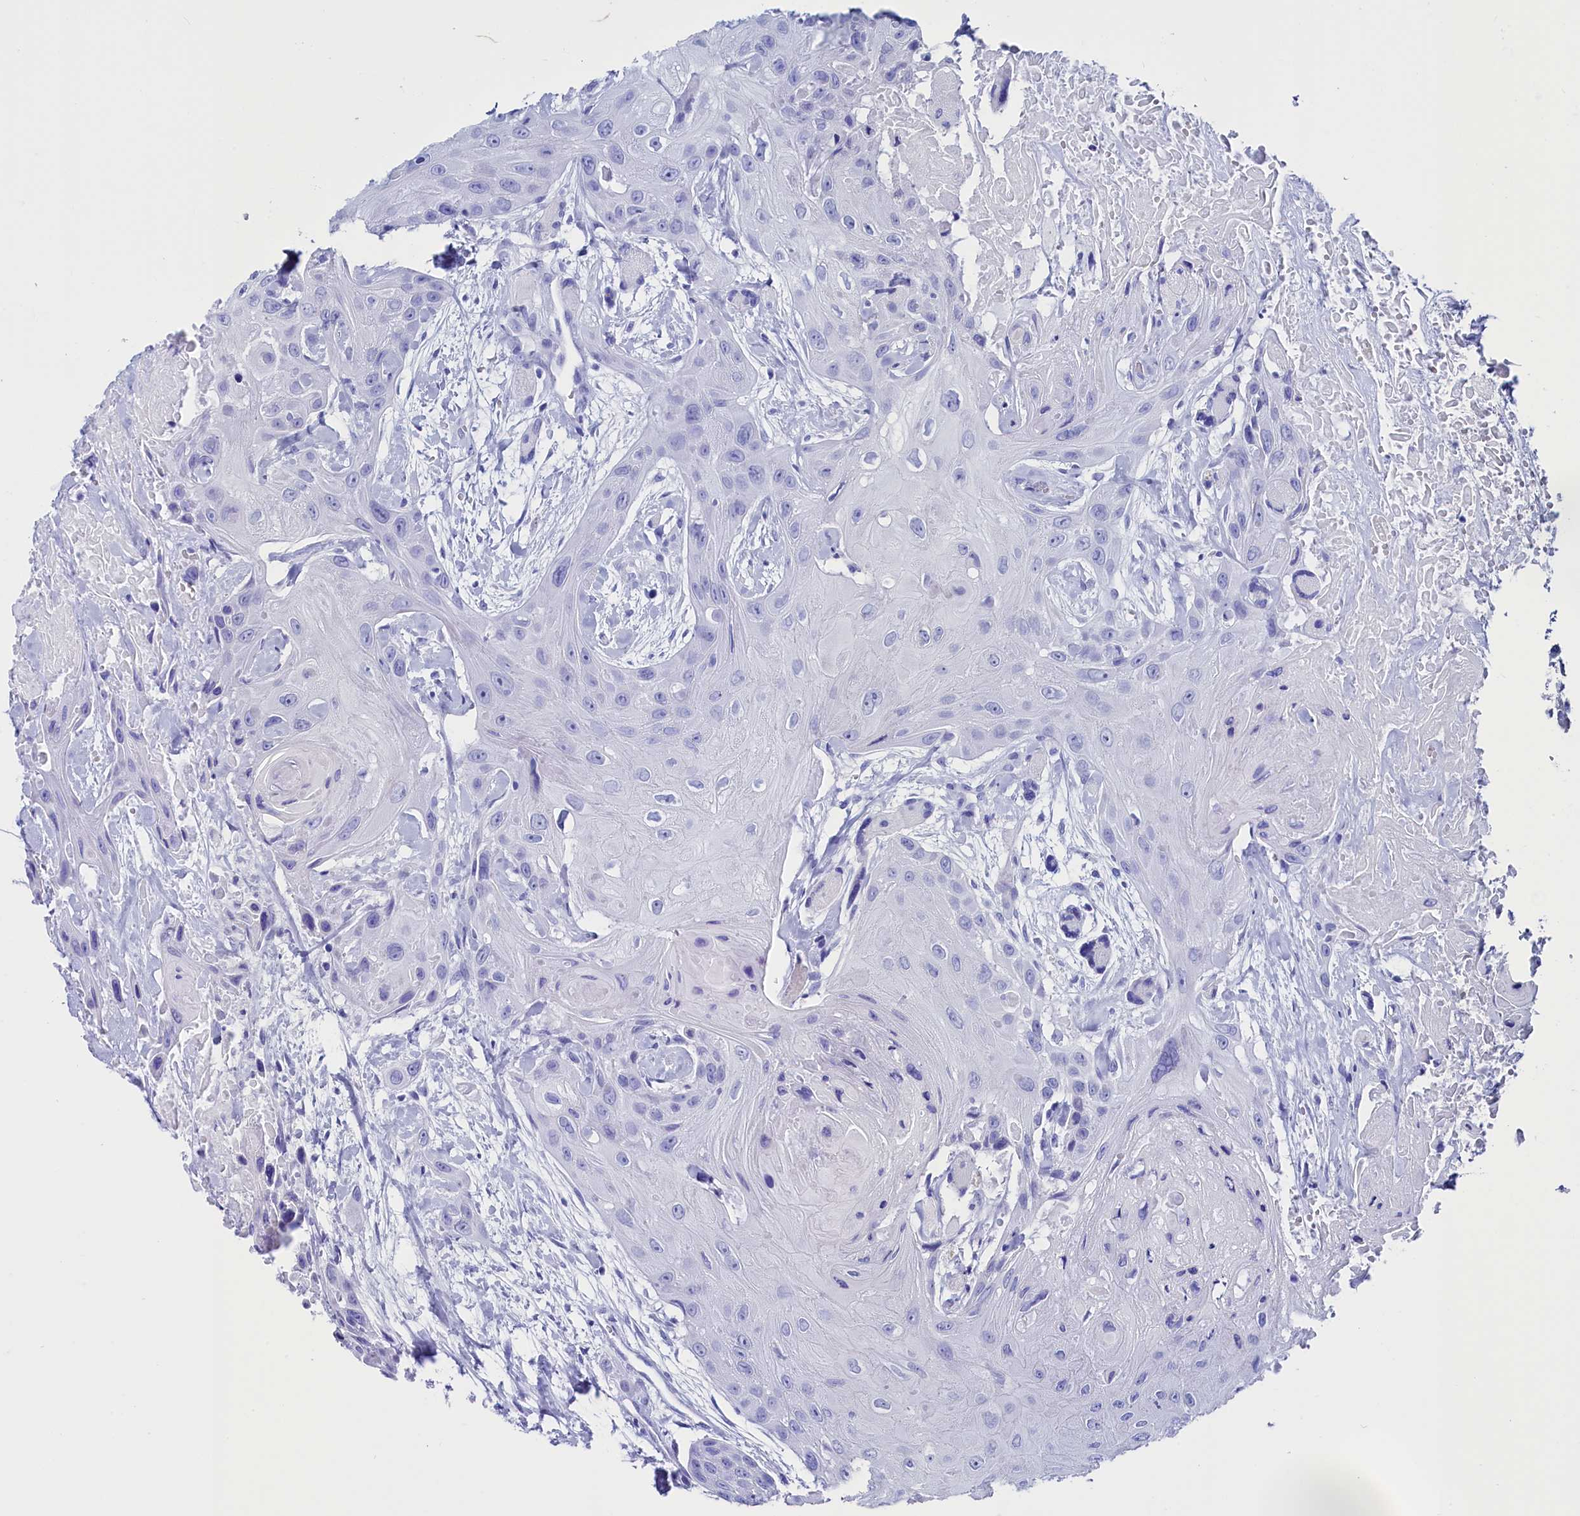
{"staining": {"intensity": "negative", "quantity": "none", "location": "none"}, "tissue": "head and neck cancer", "cell_type": "Tumor cells", "image_type": "cancer", "snomed": [{"axis": "morphology", "description": "Squamous cell carcinoma, NOS"}, {"axis": "topography", "description": "Head-Neck"}], "caption": "Head and neck cancer (squamous cell carcinoma) stained for a protein using IHC exhibits no staining tumor cells.", "gene": "ANKRD29", "patient": {"sex": "male", "age": 81}}